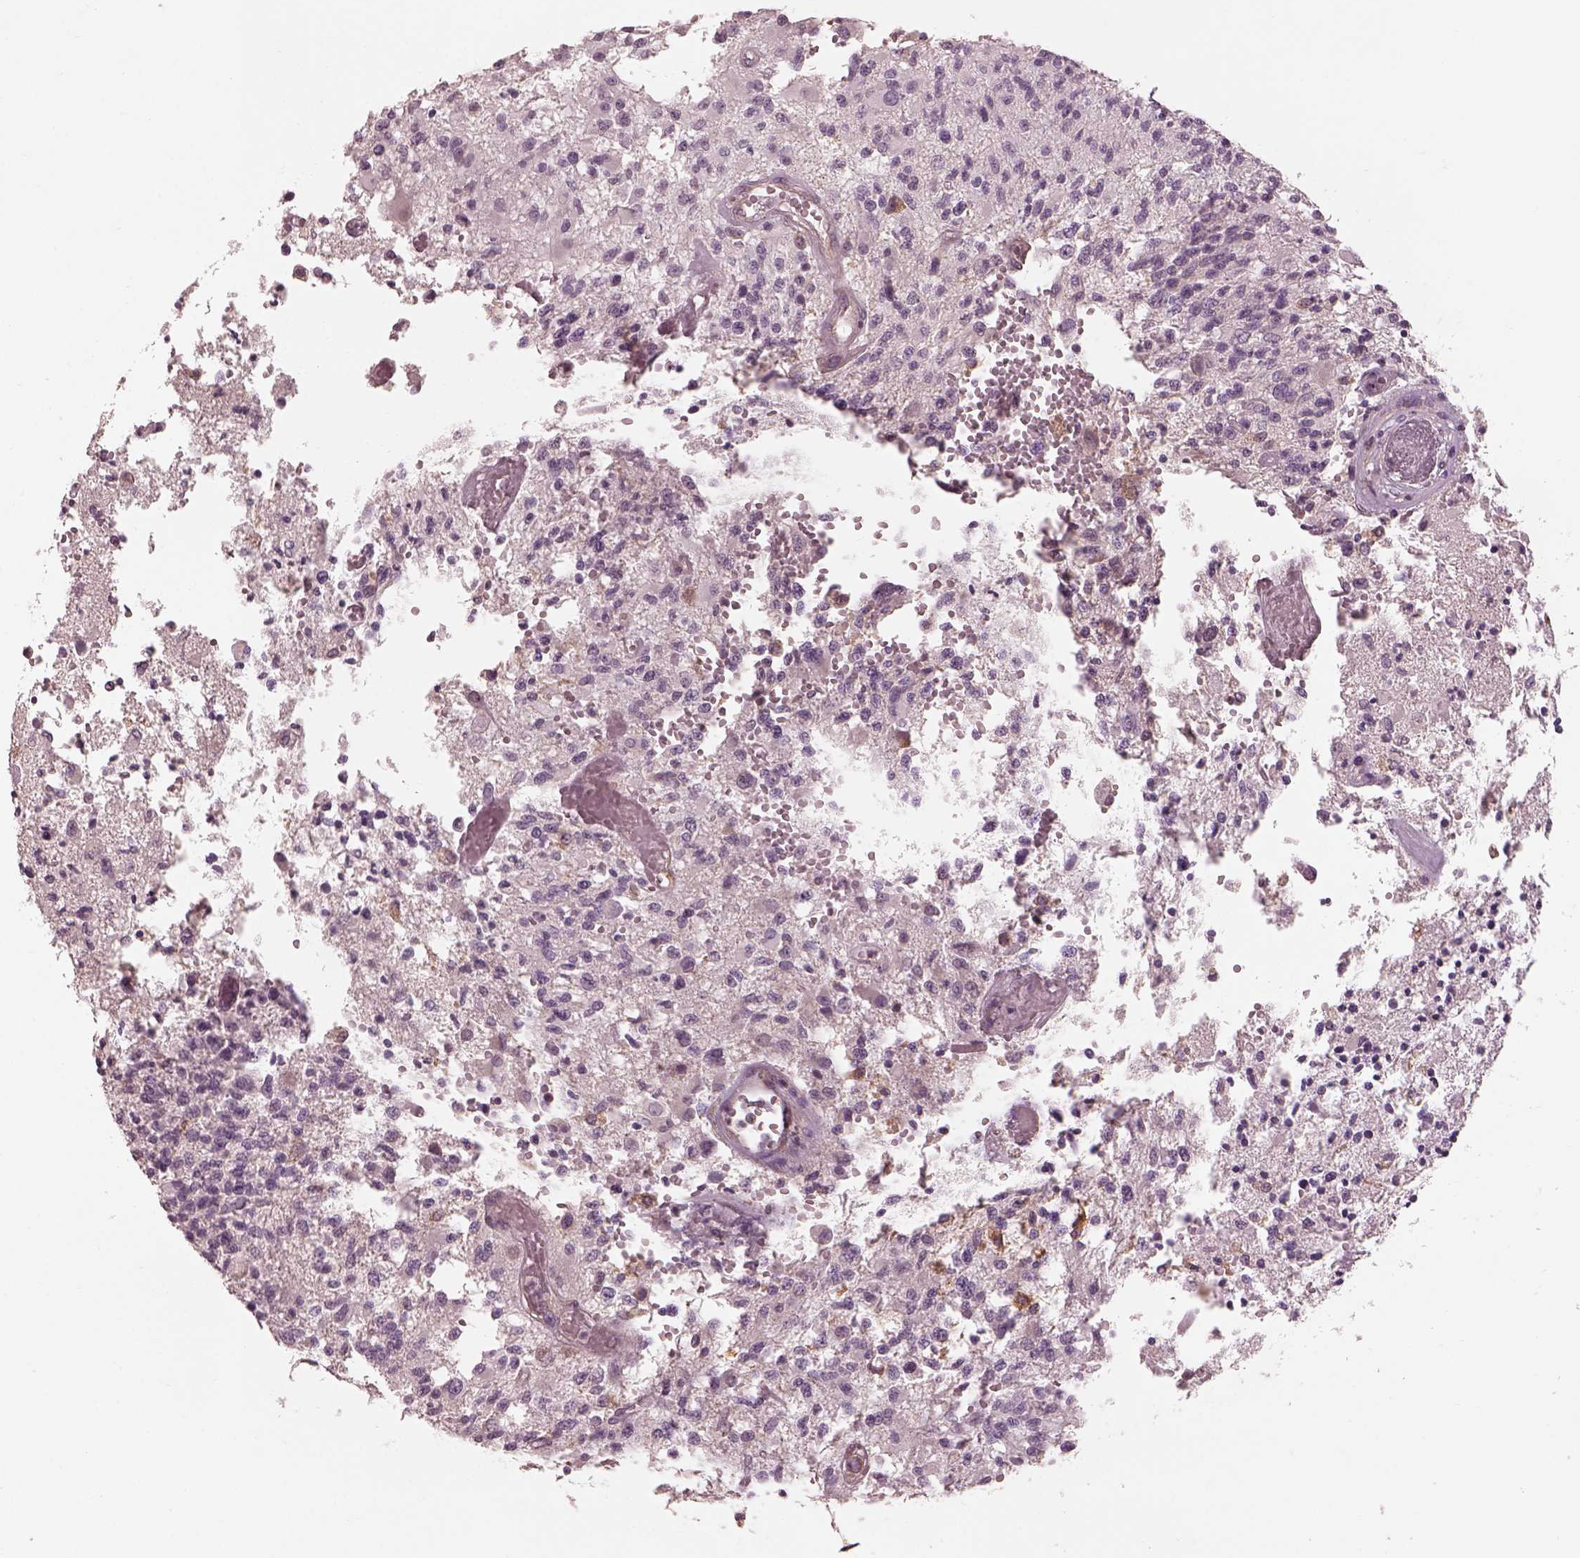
{"staining": {"intensity": "negative", "quantity": "none", "location": "none"}, "tissue": "glioma", "cell_type": "Tumor cells", "image_type": "cancer", "snomed": [{"axis": "morphology", "description": "Glioma, malignant, High grade"}, {"axis": "topography", "description": "Brain"}], "caption": "This is an IHC image of glioma. There is no staining in tumor cells.", "gene": "PRKACG", "patient": {"sex": "female", "age": 63}}